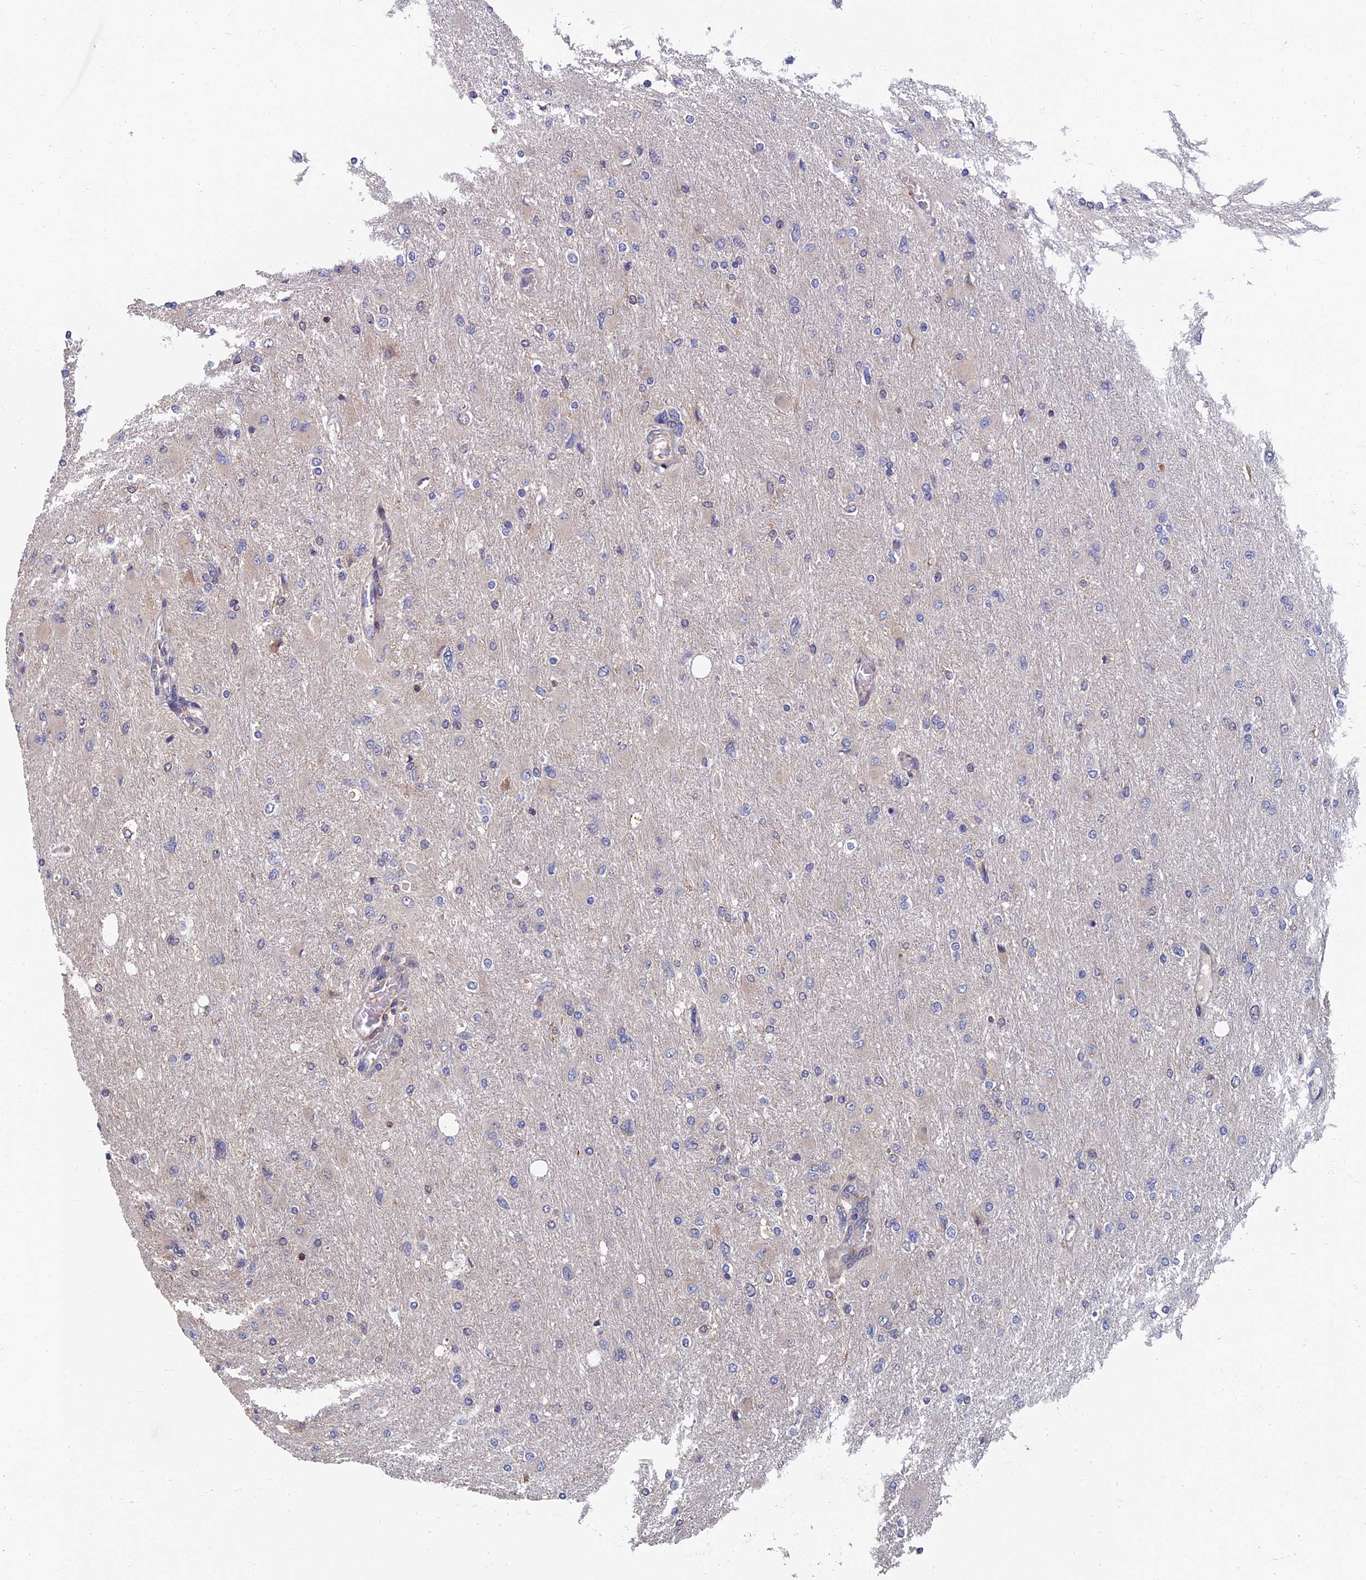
{"staining": {"intensity": "negative", "quantity": "none", "location": "none"}, "tissue": "glioma", "cell_type": "Tumor cells", "image_type": "cancer", "snomed": [{"axis": "morphology", "description": "Glioma, malignant, High grade"}, {"axis": "topography", "description": "Cerebral cortex"}], "caption": "Glioma stained for a protein using immunohistochemistry exhibits no expression tumor cells.", "gene": "TNK2", "patient": {"sex": "female", "age": 36}}